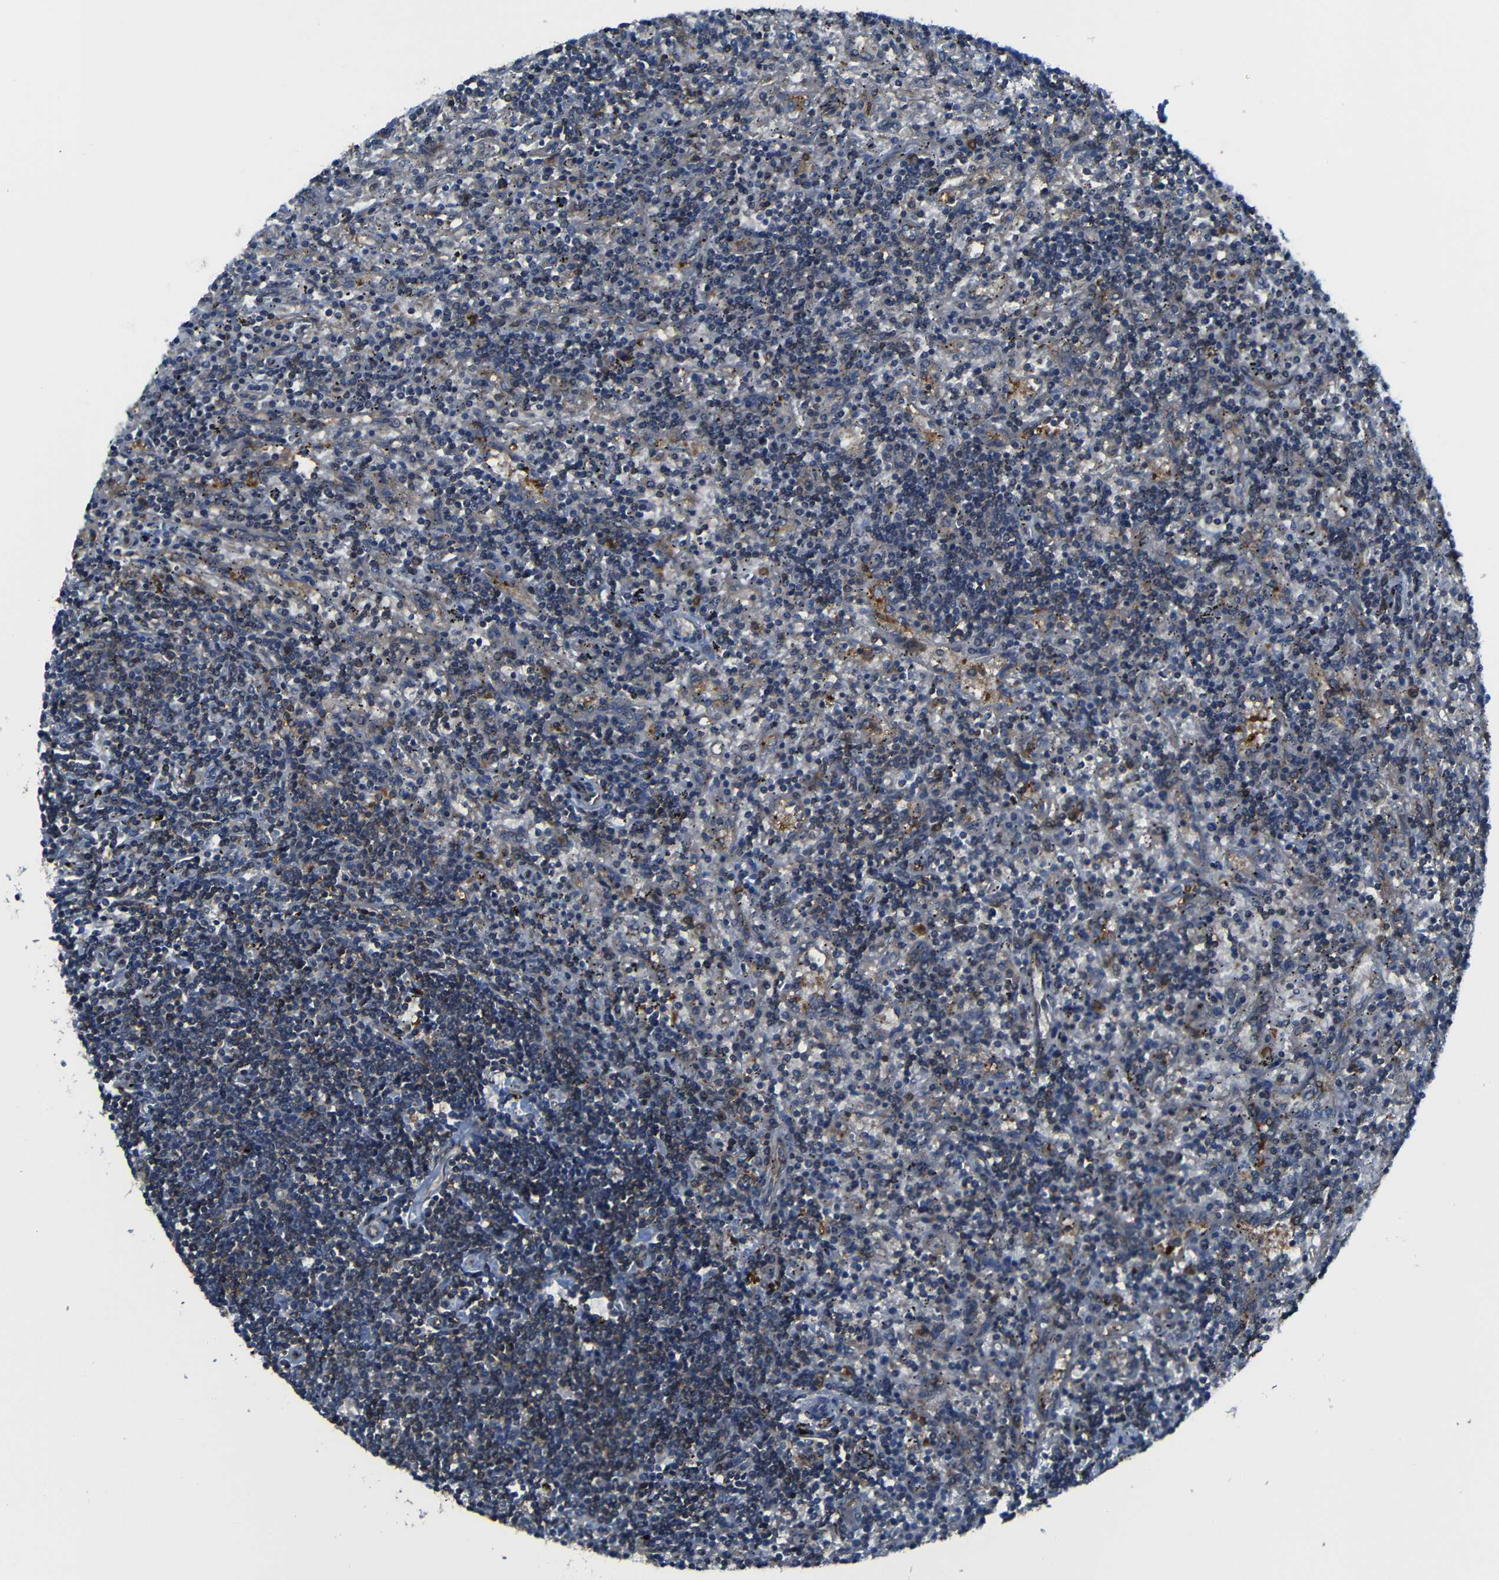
{"staining": {"intensity": "weak", "quantity": "<25%", "location": "cytoplasmic/membranous"}, "tissue": "lymphoma", "cell_type": "Tumor cells", "image_type": "cancer", "snomed": [{"axis": "morphology", "description": "Malignant lymphoma, non-Hodgkin's type, Low grade"}, {"axis": "topography", "description": "Spleen"}], "caption": "Immunohistochemical staining of human lymphoma displays no significant expression in tumor cells.", "gene": "KIAA0513", "patient": {"sex": "male", "age": 76}}